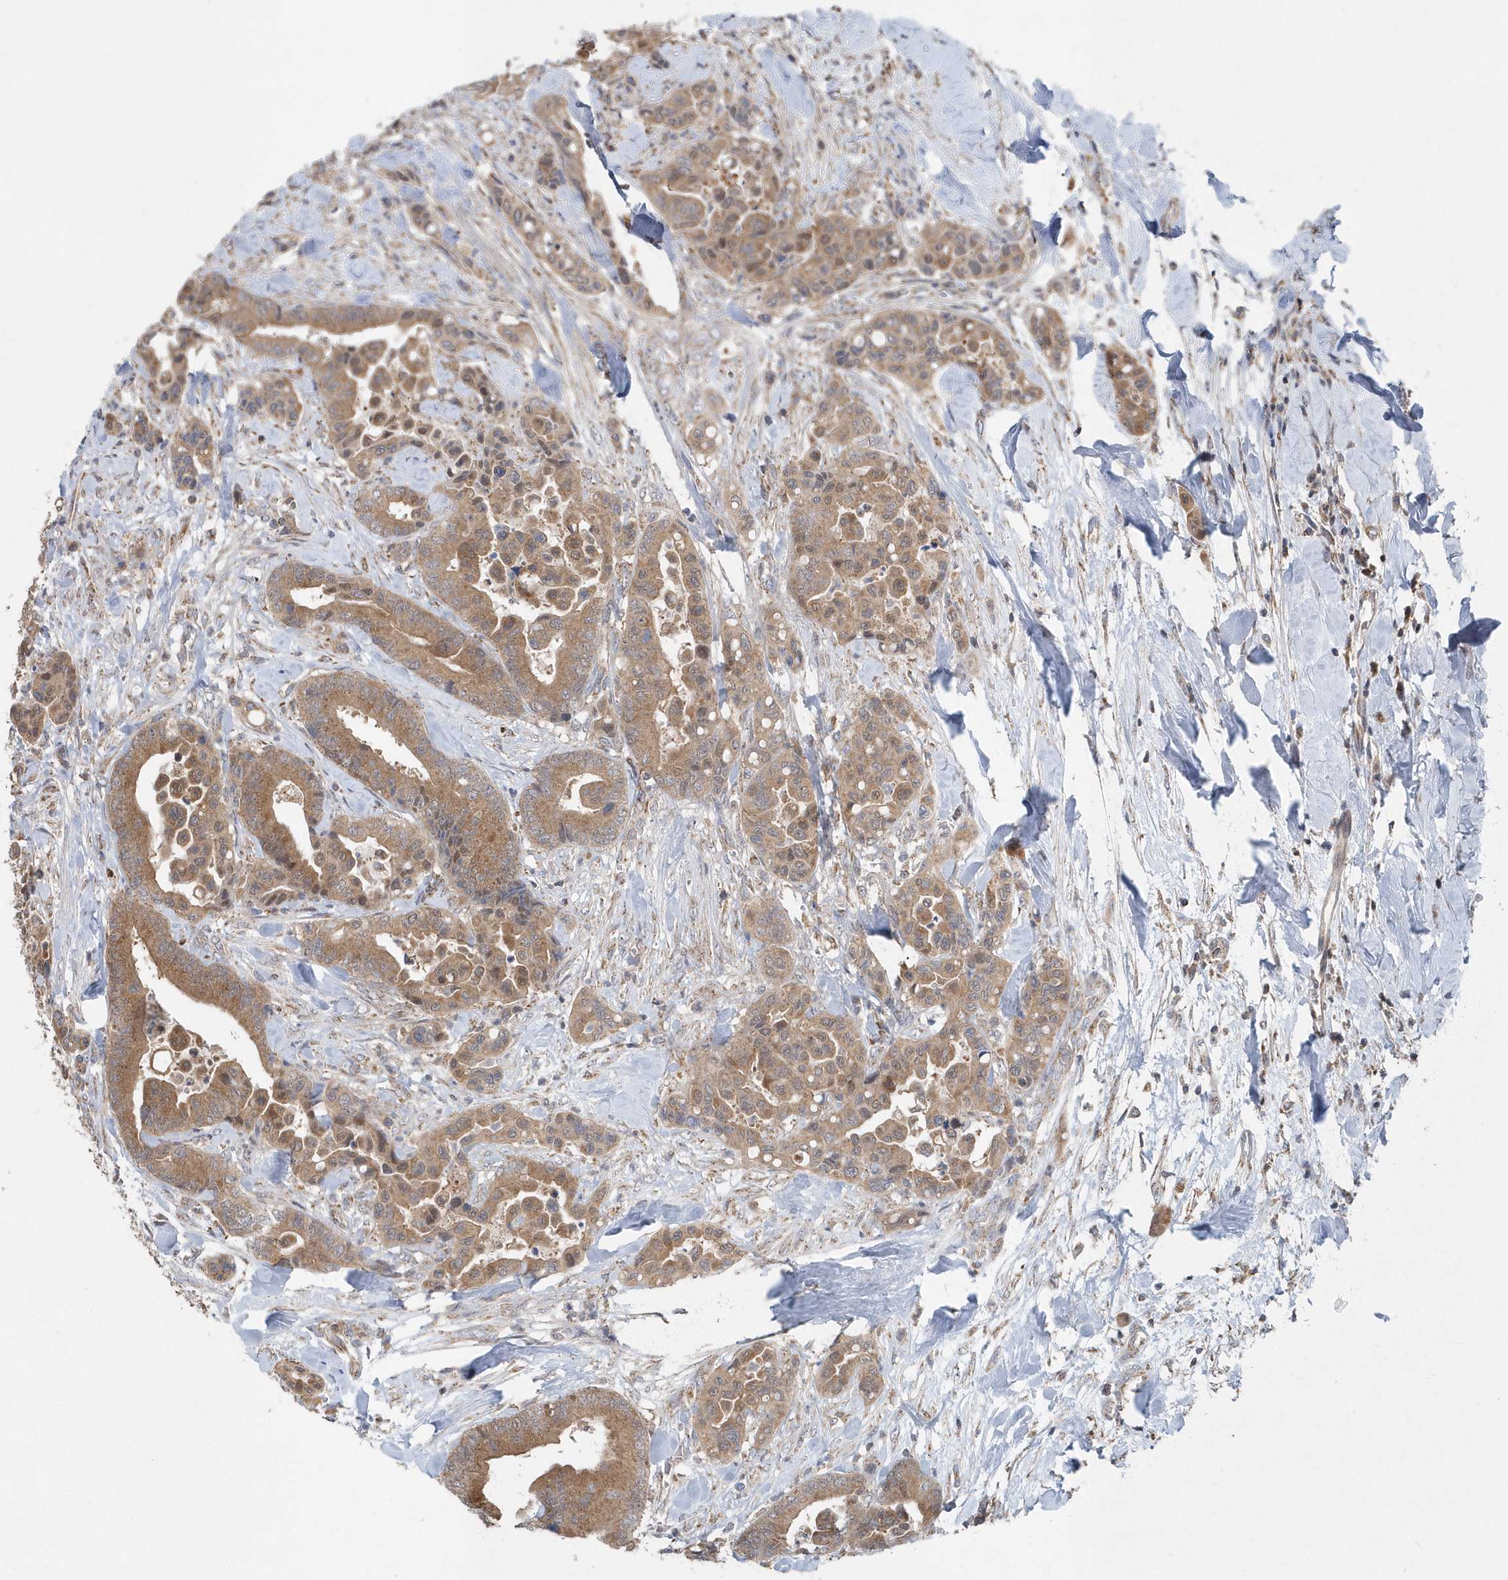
{"staining": {"intensity": "moderate", "quantity": ">75%", "location": "cytoplasmic/membranous"}, "tissue": "colorectal cancer", "cell_type": "Tumor cells", "image_type": "cancer", "snomed": [{"axis": "morphology", "description": "Normal tissue, NOS"}, {"axis": "morphology", "description": "Adenocarcinoma, NOS"}, {"axis": "topography", "description": "Colon"}], "caption": "Immunohistochemistry (IHC) photomicrograph of neoplastic tissue: colorectal cancer (adenocarcinoma) stained using immunohistochemistry demonstrates medium levels of moderate protein expression localized specifically in the cytoplasmic/membranous of tumor cells, appearing as a cytoplasmic/membranous brown color.", "gene": "PPP1R7", "patient": {"sex": "male", "age": 82}}